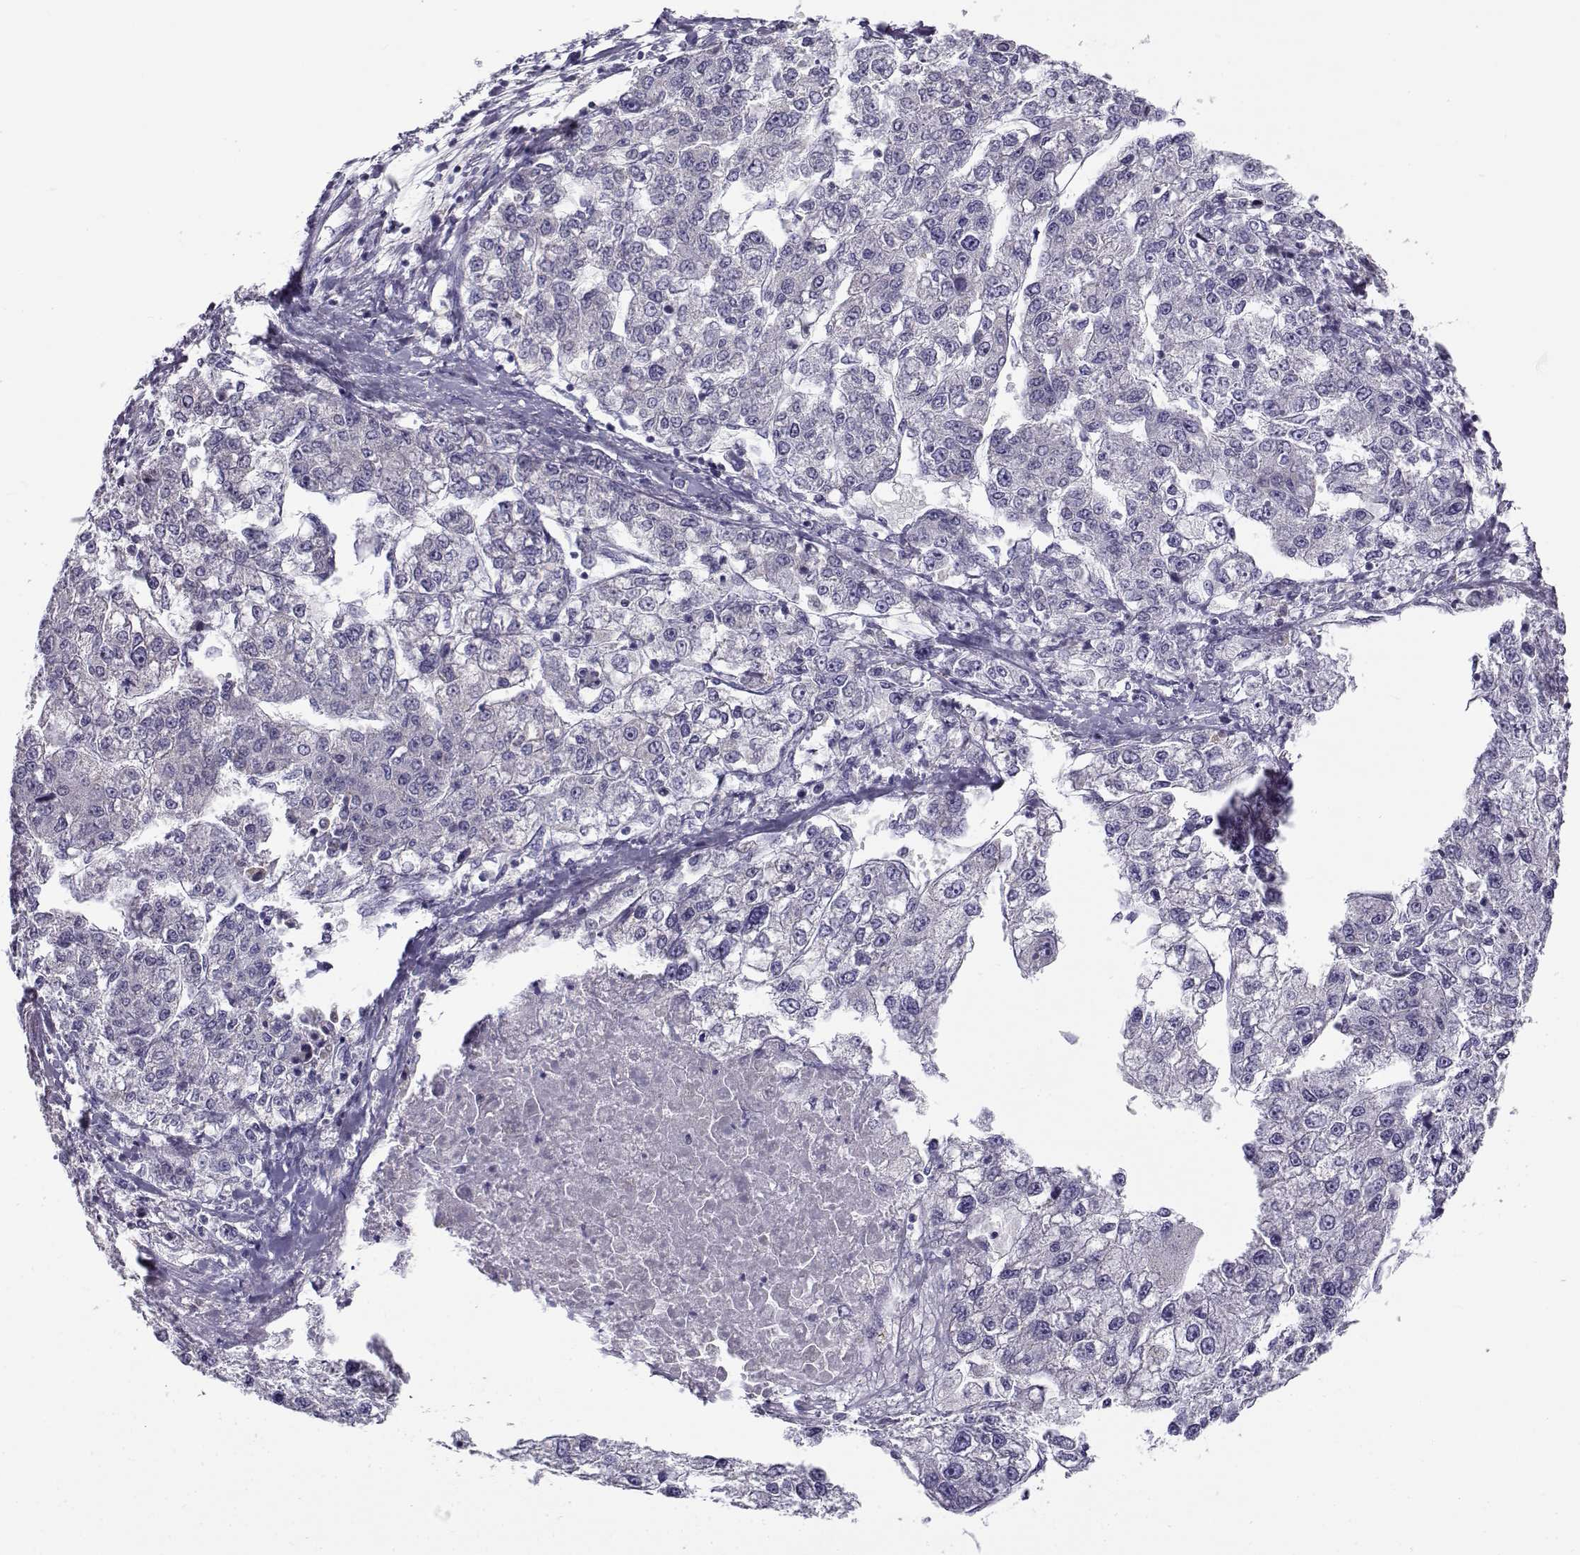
{"staining": {"intensity": "negative", "quantity": "none", "location": "none"}, "tissue": "liver cancer", "cell_type": "Tumor cells", "image_type": "cancer", "snomed": [{"axis": "morphology", "description": "Carcinoma, Hepatocellular, NOS"}, {"axis": "topography", "description": "Liver"}], "caption": "There is no significant positivity in tumor cells of liver cancer.", "gene": "FAM166A", "patient": {"sex": "male", "age": 56}}